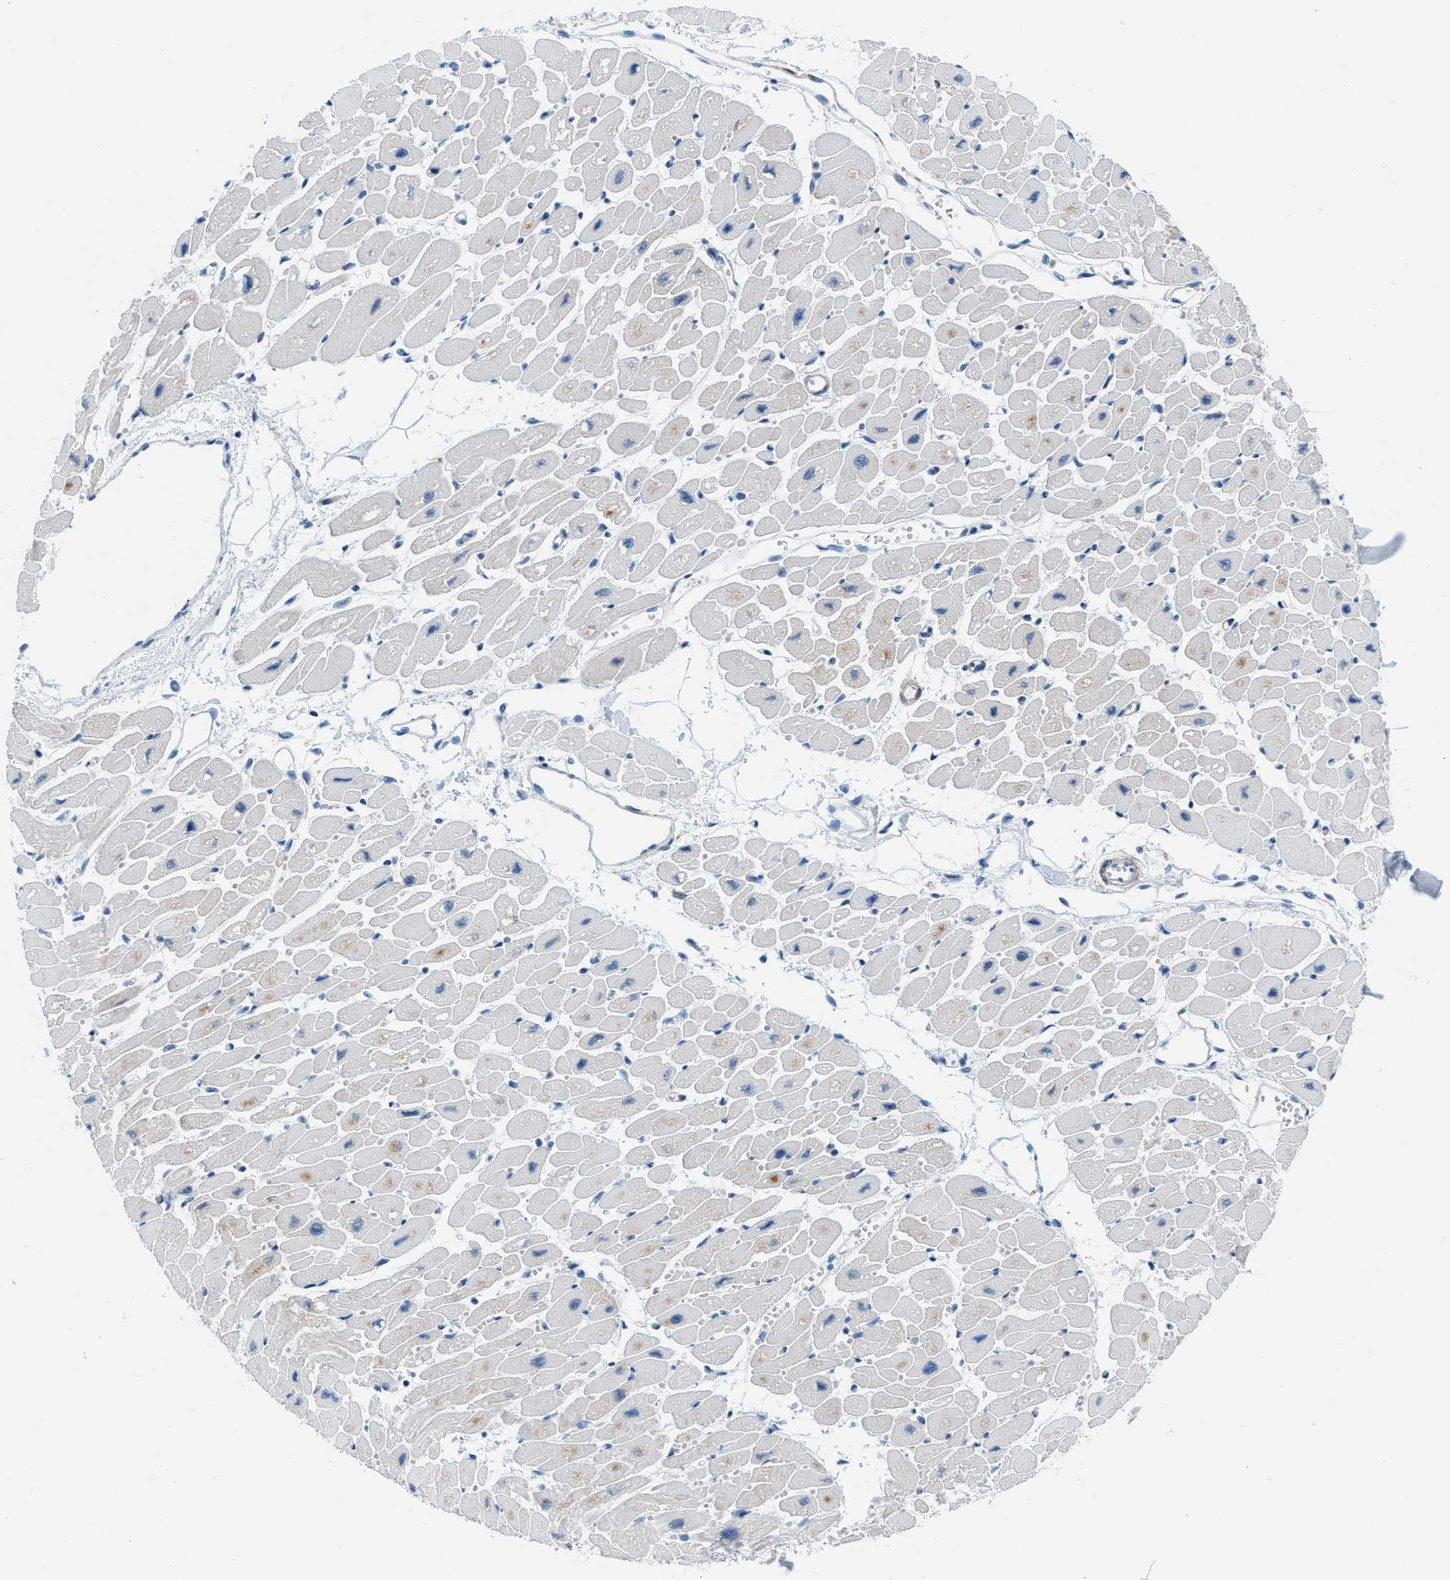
{"staining": {"intensity": "negative", "quantity": "none", "location": "none"}, "tissue": "heart muscle", "cell_type": "Cardiomyocytes", "image_type": "normal", "snomed": [{"axis": "morphology", "description": "Normal tissue, NOS"}, {"axis": "topography", "description": "Heart"}], "caption": "Immunohistochemistry micrograph of normal human heart muscle stained for a protein (brown), which displays no staining in cardiomyocytes.", "gene": "MAPRE2", "patient": {"sex": "female", "age": 54}}